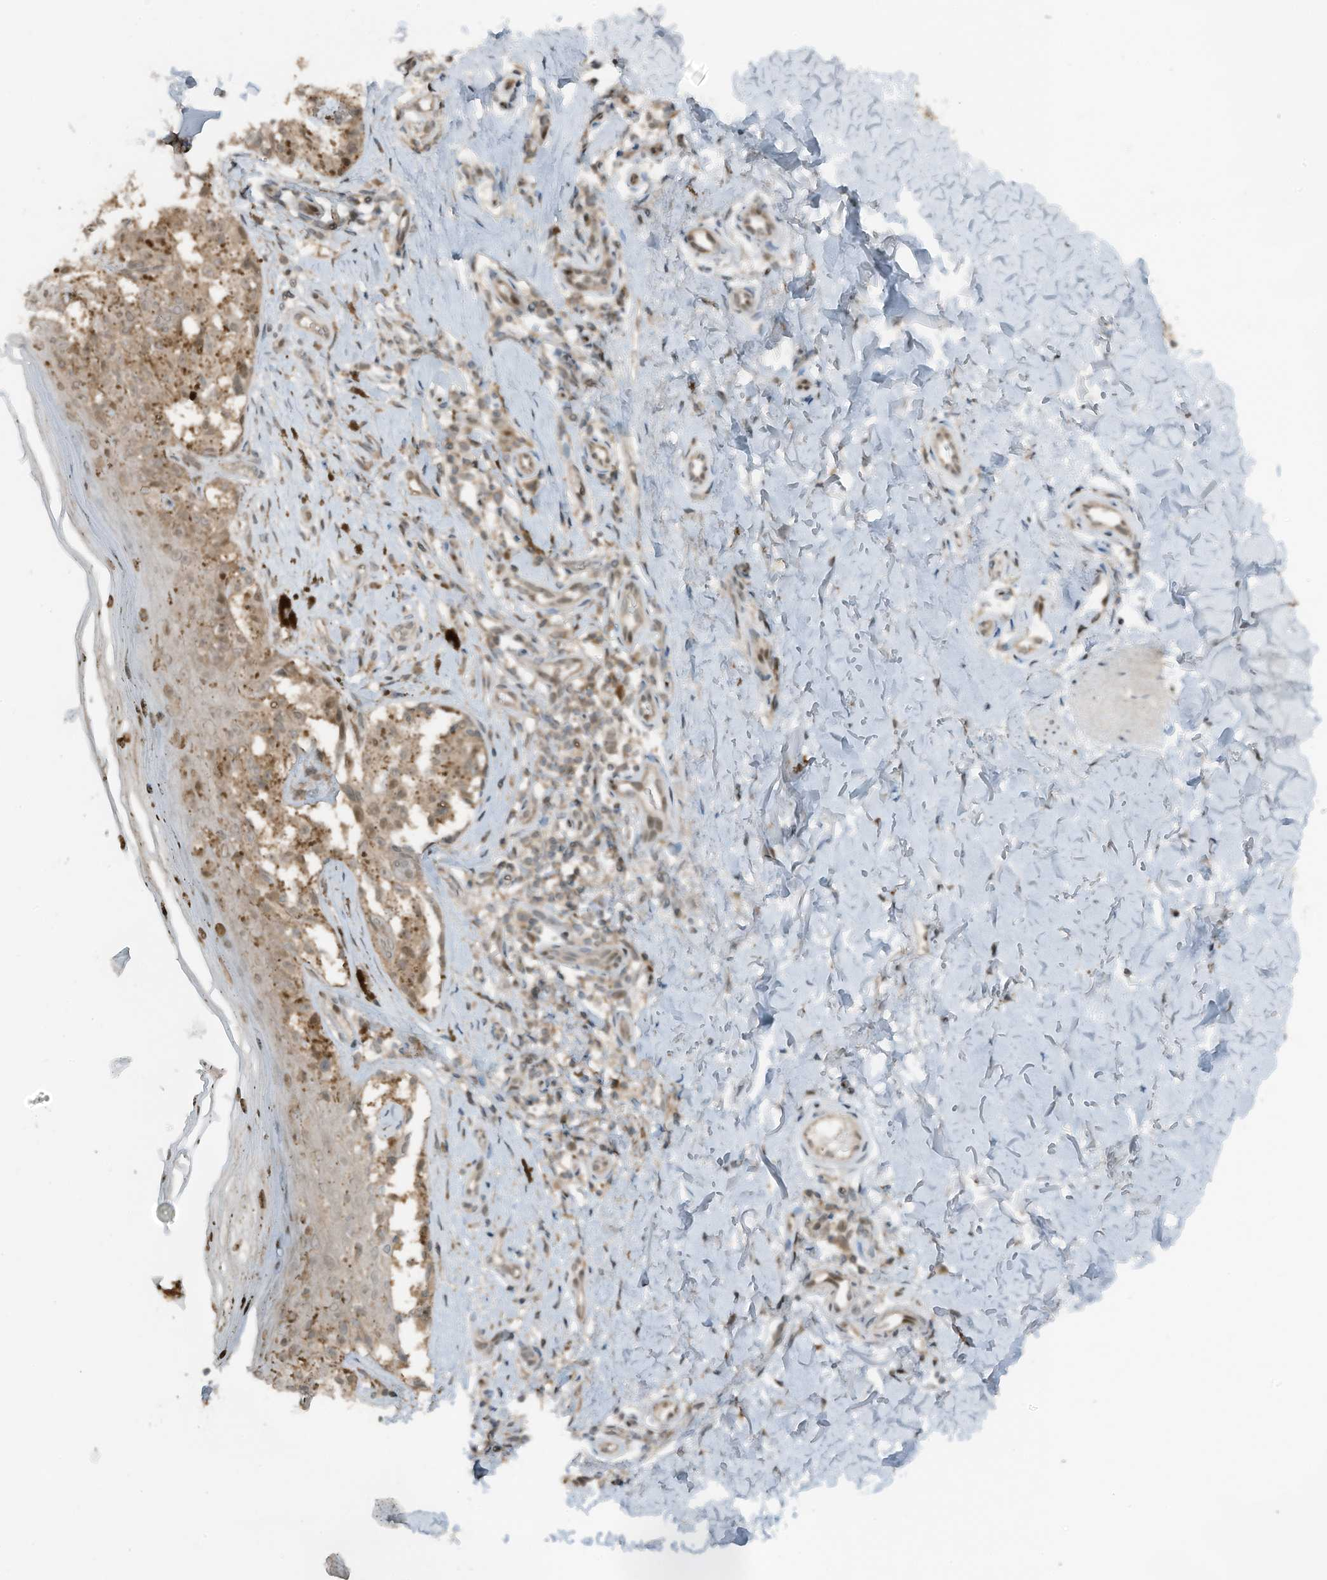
{"staining": {"intensity": "weak", "quantity": ">75%", "location": "cytoplasmic/membranous,nuclear"}, "tissue": "melanoma", "cell_type": "Tumor cells", "image_type": "cancer", "snomed": [{"axis": "morphology", "description": "Malignant melanoma, NOS"}, {"axis": "topography", "description": "Skin"}], "caption": "Weak cytoplasmic/membranous and nuclear protein positivity is appreciated in about >75% of tumor cells in malignant melanoma.", "gene": "TXNDC9", "patient": {"sex": "female", "age": 50}}